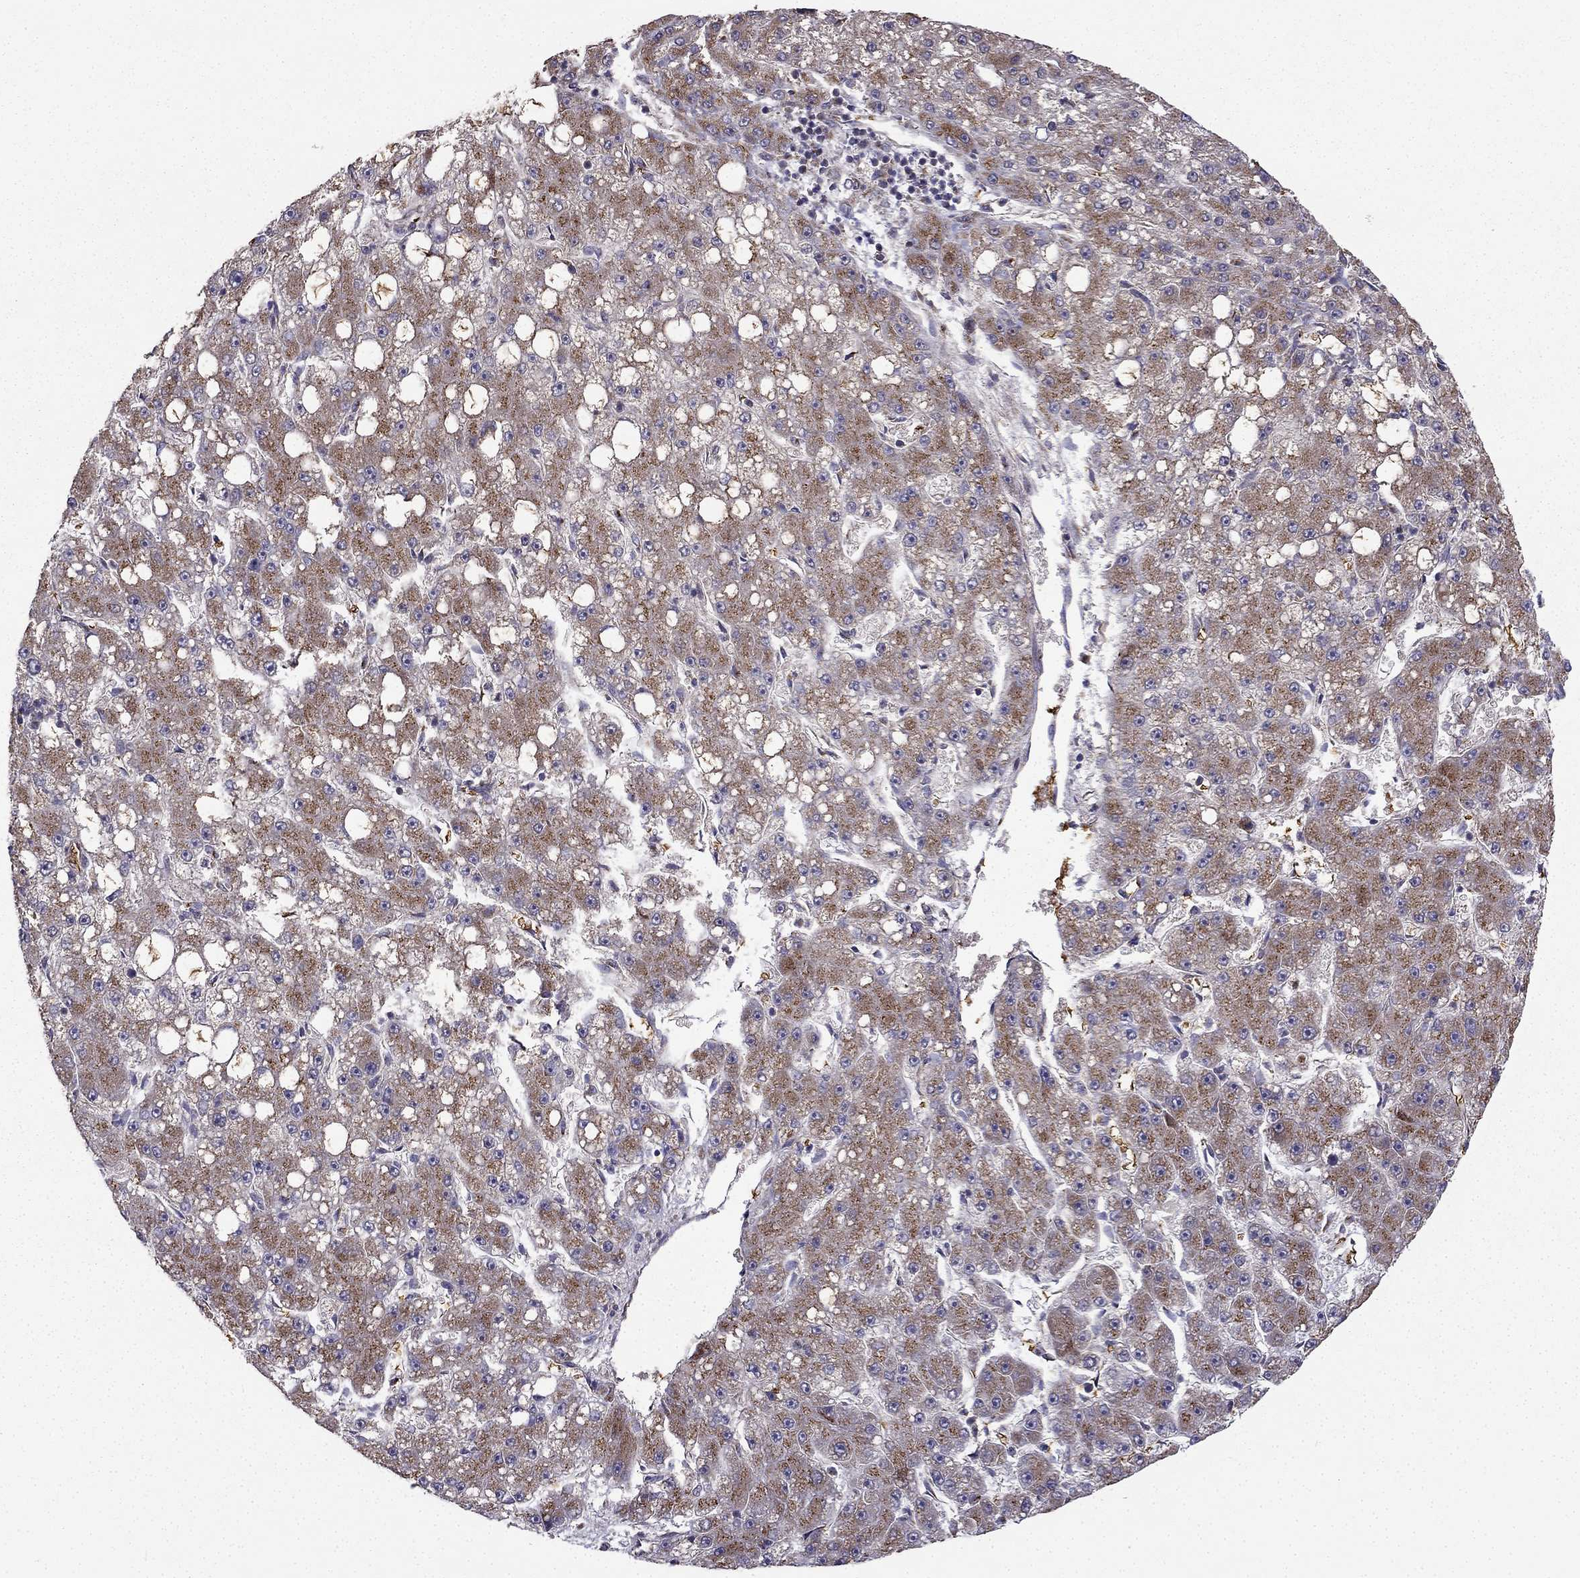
{"staining": {"intensity": "strong", "quantity": "25%-75%", "location": "cytoplasmic/membranous"}, "tissue": "liver cancer", "cell_type": "Tumor cells", "image_type": "cancer", "snomed": [{"axis": "morphology", "description": "Carcinoma, Hepatocellular, NOS"}, {"axis": "topography", "description": "Liver"}], "caption": "Strong cytoplasmic/membranous expression for a protein is present in approximately 25%-75% of tumor cells of liver hepatocellular carcinoma using immunohistochemistry.", "gene": "B4GALT7", "patient": {"sex": "male", "age": 67}}